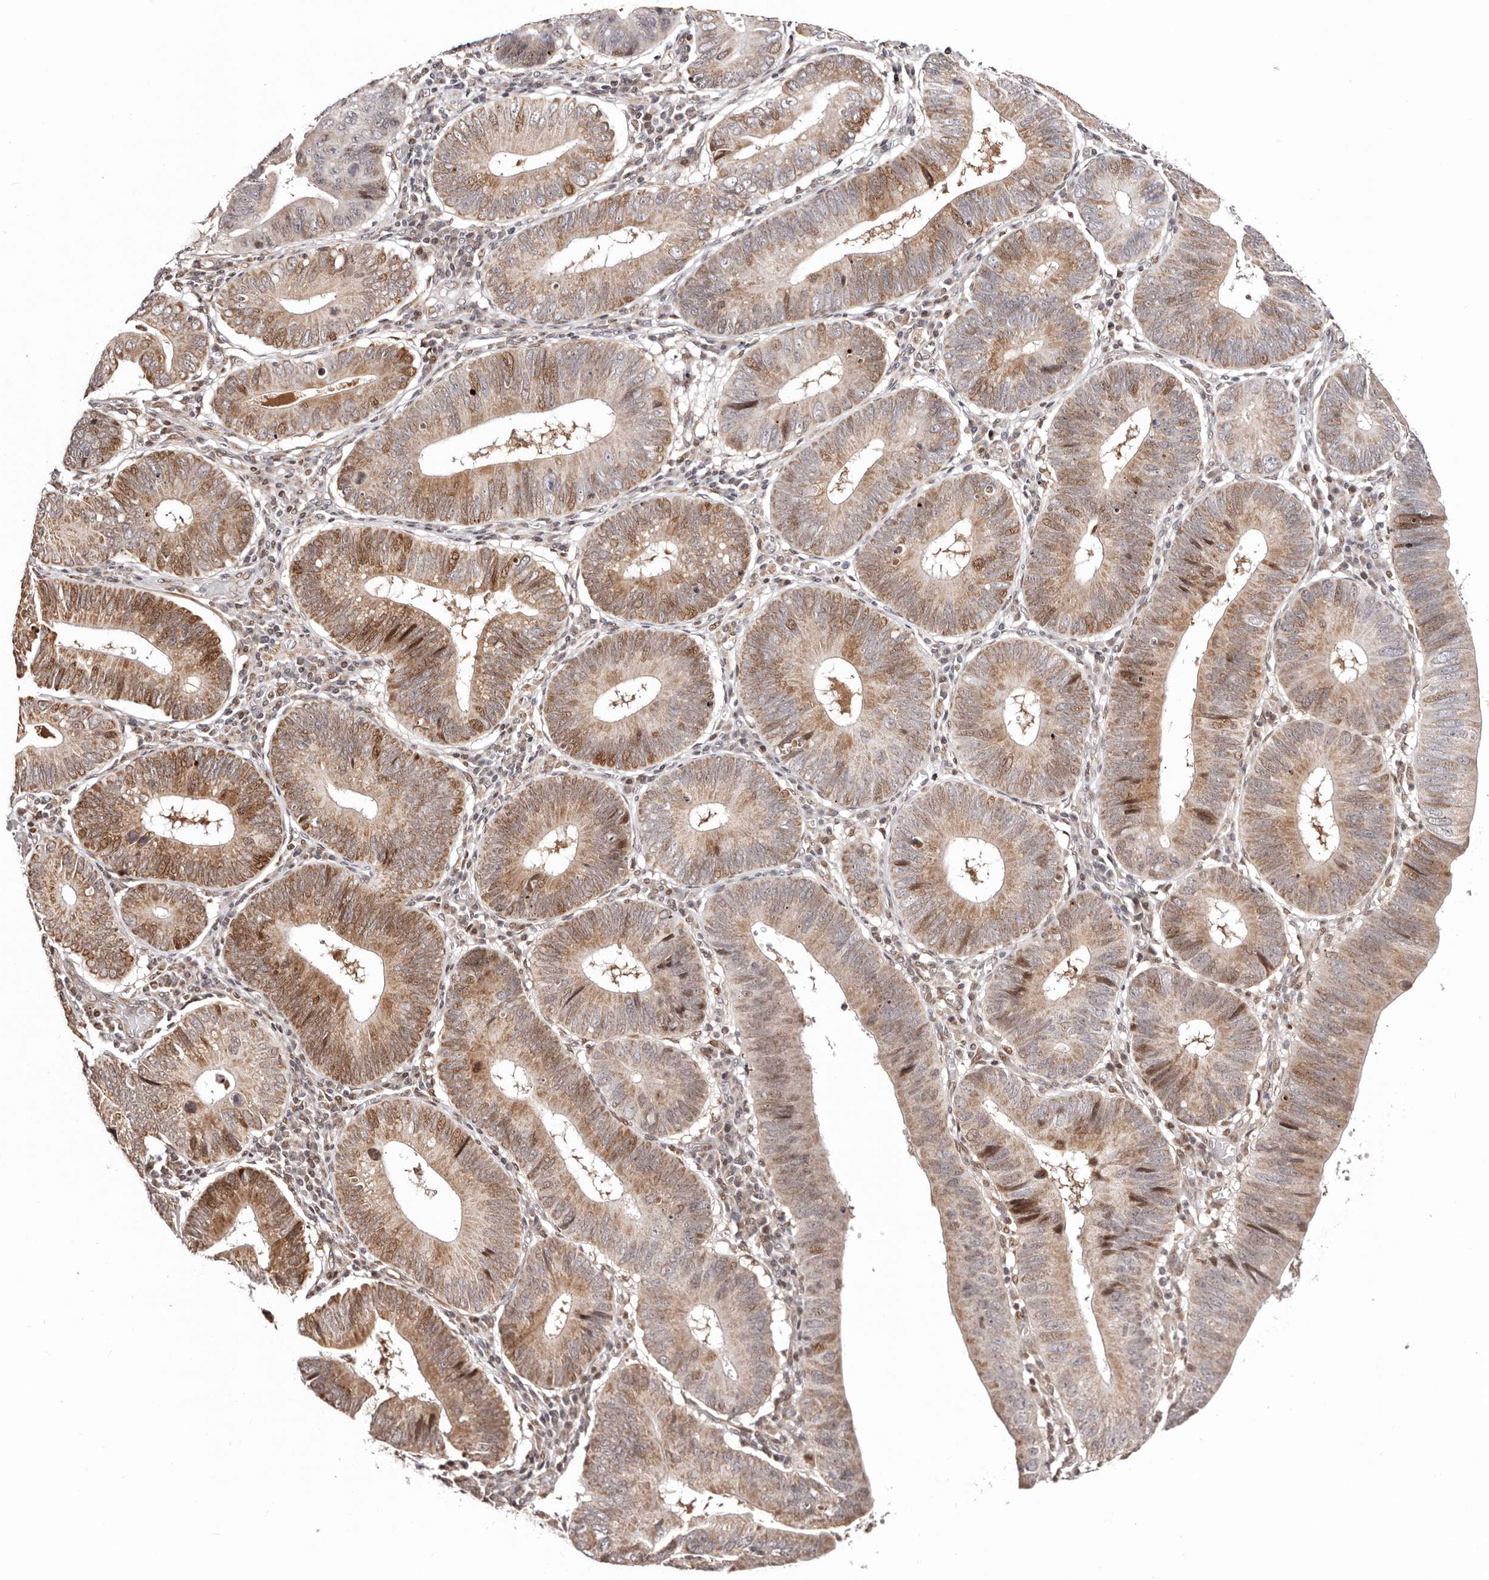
{"staining": {"intensity": "moderate", "quantity": "25%-75%", "location": "cytoplasmic/membranous,nuclear"}, "tissue": "stomach cancer", "cell_type": "Tumor cells", "image_type": "cancer", "snomed": [{"axis": "morphology", "description": "Adenocarcinoma, NOS"}, {"axis": "topography", "description": "Stomach"}], "caption": "IHC (DAB (3,3'-diaminobenzidine)) staining of human adenocarcinoma (stomach) shows moderate cytoplasmic/membranous and nuclear protein expression in approximately 25%-75% of tumor cells.", "gene": "HIVEP3", "patient": {"sex": "male", "age": 59}}